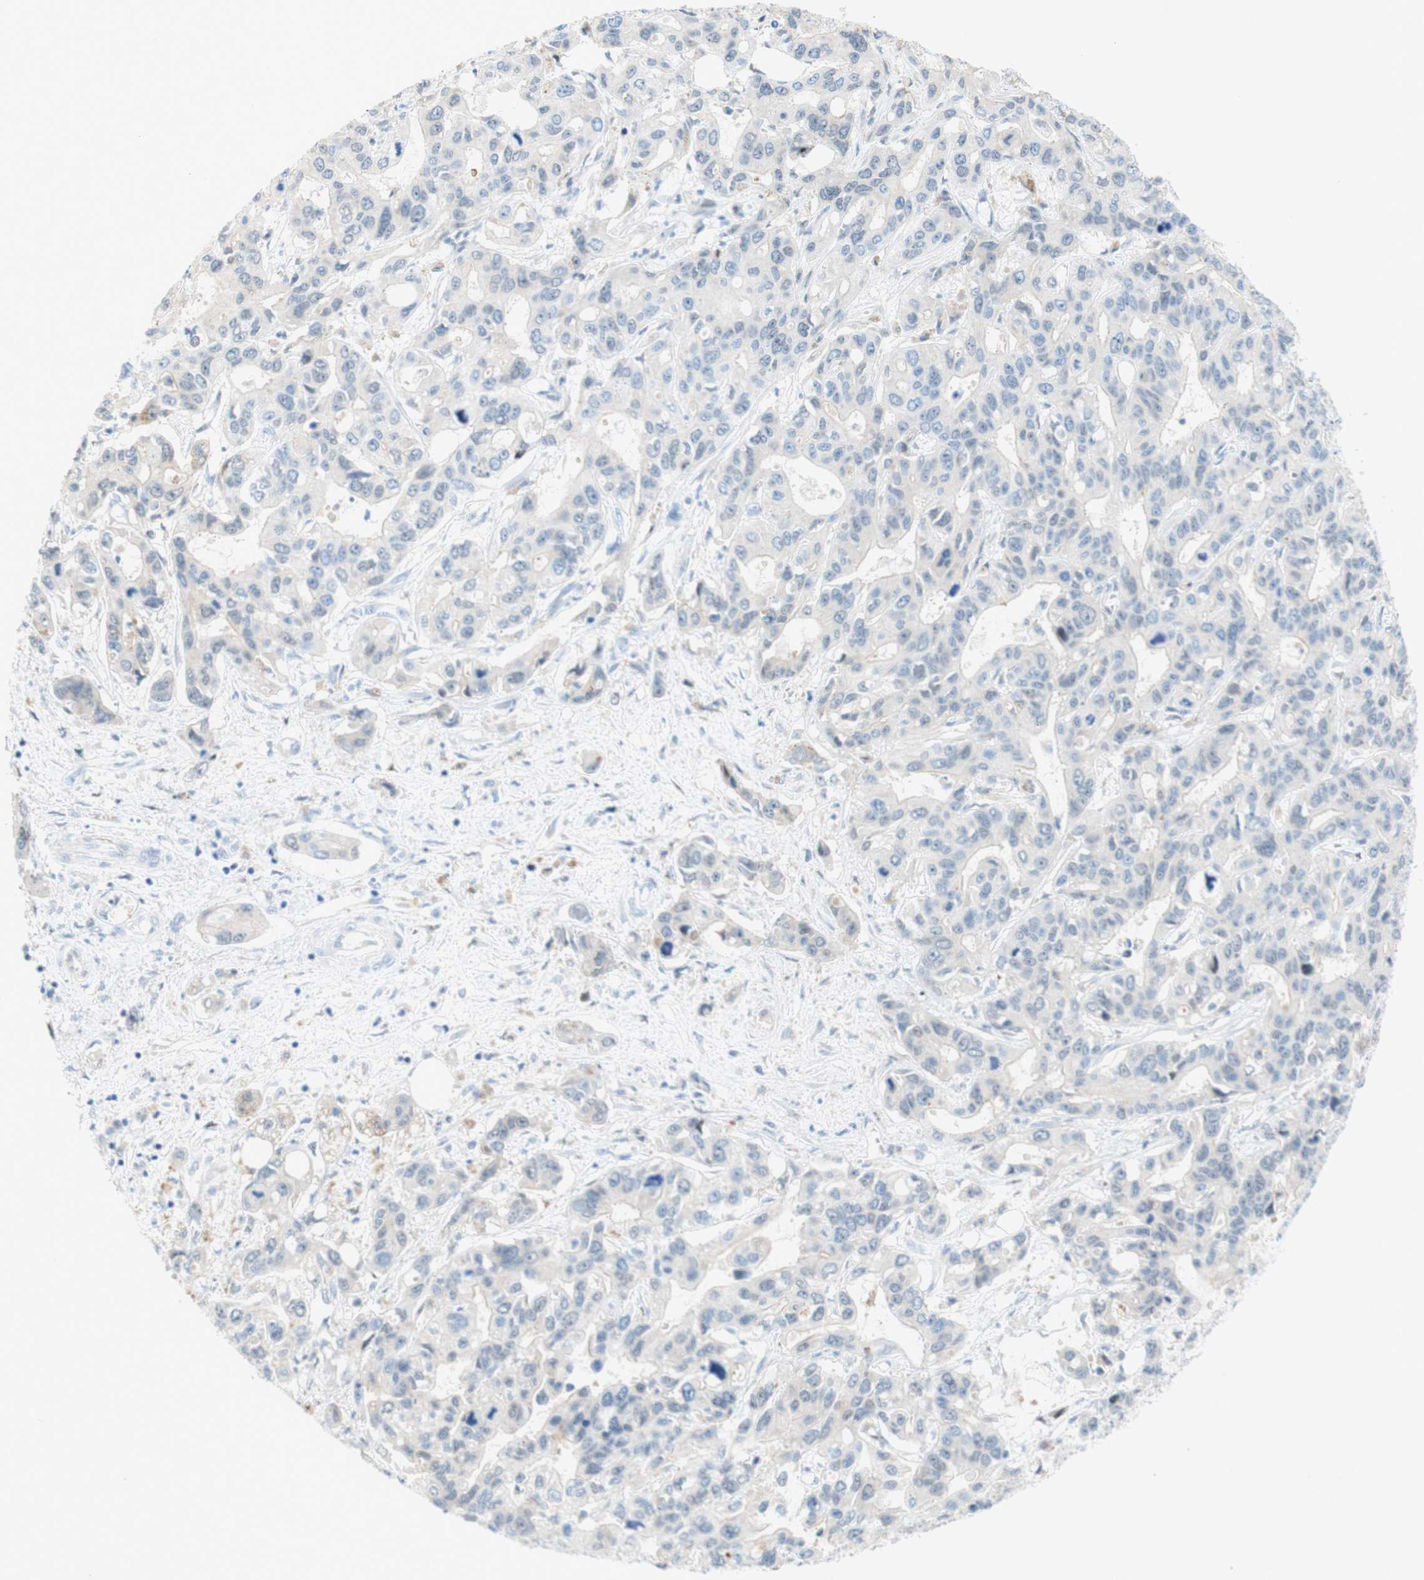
{"staining": {"intensity": "negative", "quantity": "none", "location": "none"}, "tissue": "liver cancer", "cell_type": "Tumor cells", "image_type": "cancer", "snomed": [{"axis": "morphology", "description": "Cholangiocarcinoma"}, {"axis": "topography", "description": "Liver"}], "caption": "A photomicrograph of liver cholangiocarcinoma stained for a protein exhibits no brown staining in tumor cells. Brightfield microscopy of immunohistochemistry (IHC) stained with DAB (3,3'-diaminobenzidine) (brown) and hematoxylin (blue), captured at high magnification.", "gene": "POLR2J3", "patient": {"sex": "female", "age": 65}}